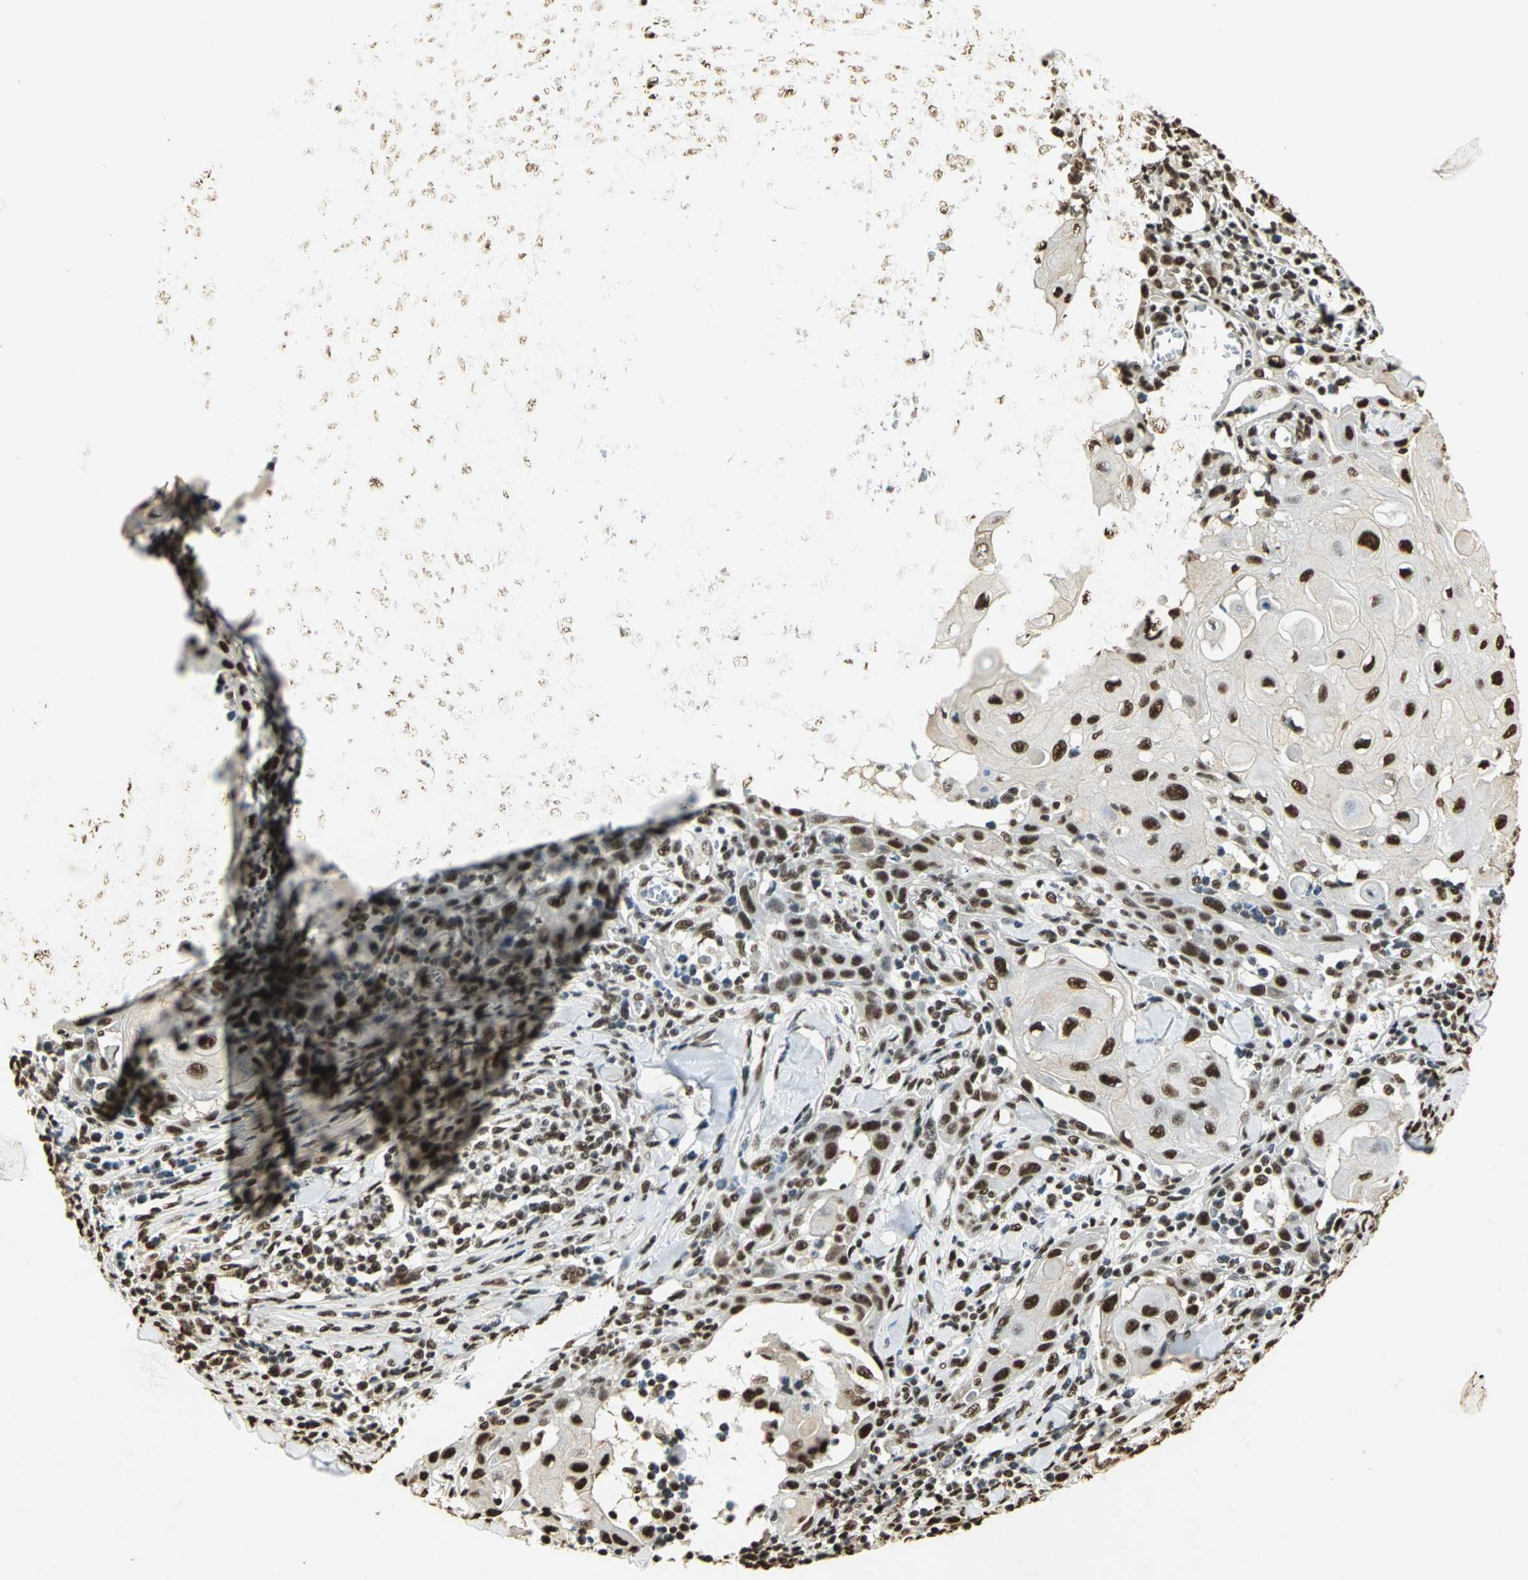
{"staining": {"intensity": "strong", "quantity": ">75%", "location": "nuclear"}, "tissue": "skin cancer", "cell_type": "Tumor cells", "image_type": "cancer", "snomed": [{"axis": "morphology", "description": "Squamous cell carcinoma, NOS"}, {"axis": "topography", "description": "Skin"}], "caption": "The histopathology image reveals a brown stain indicating the presence of a protein in the nuclear of tumor cells in skin squamous cell carcinoma.", "gene": "SET", "patient": {"sex": "male", "age": 24}}